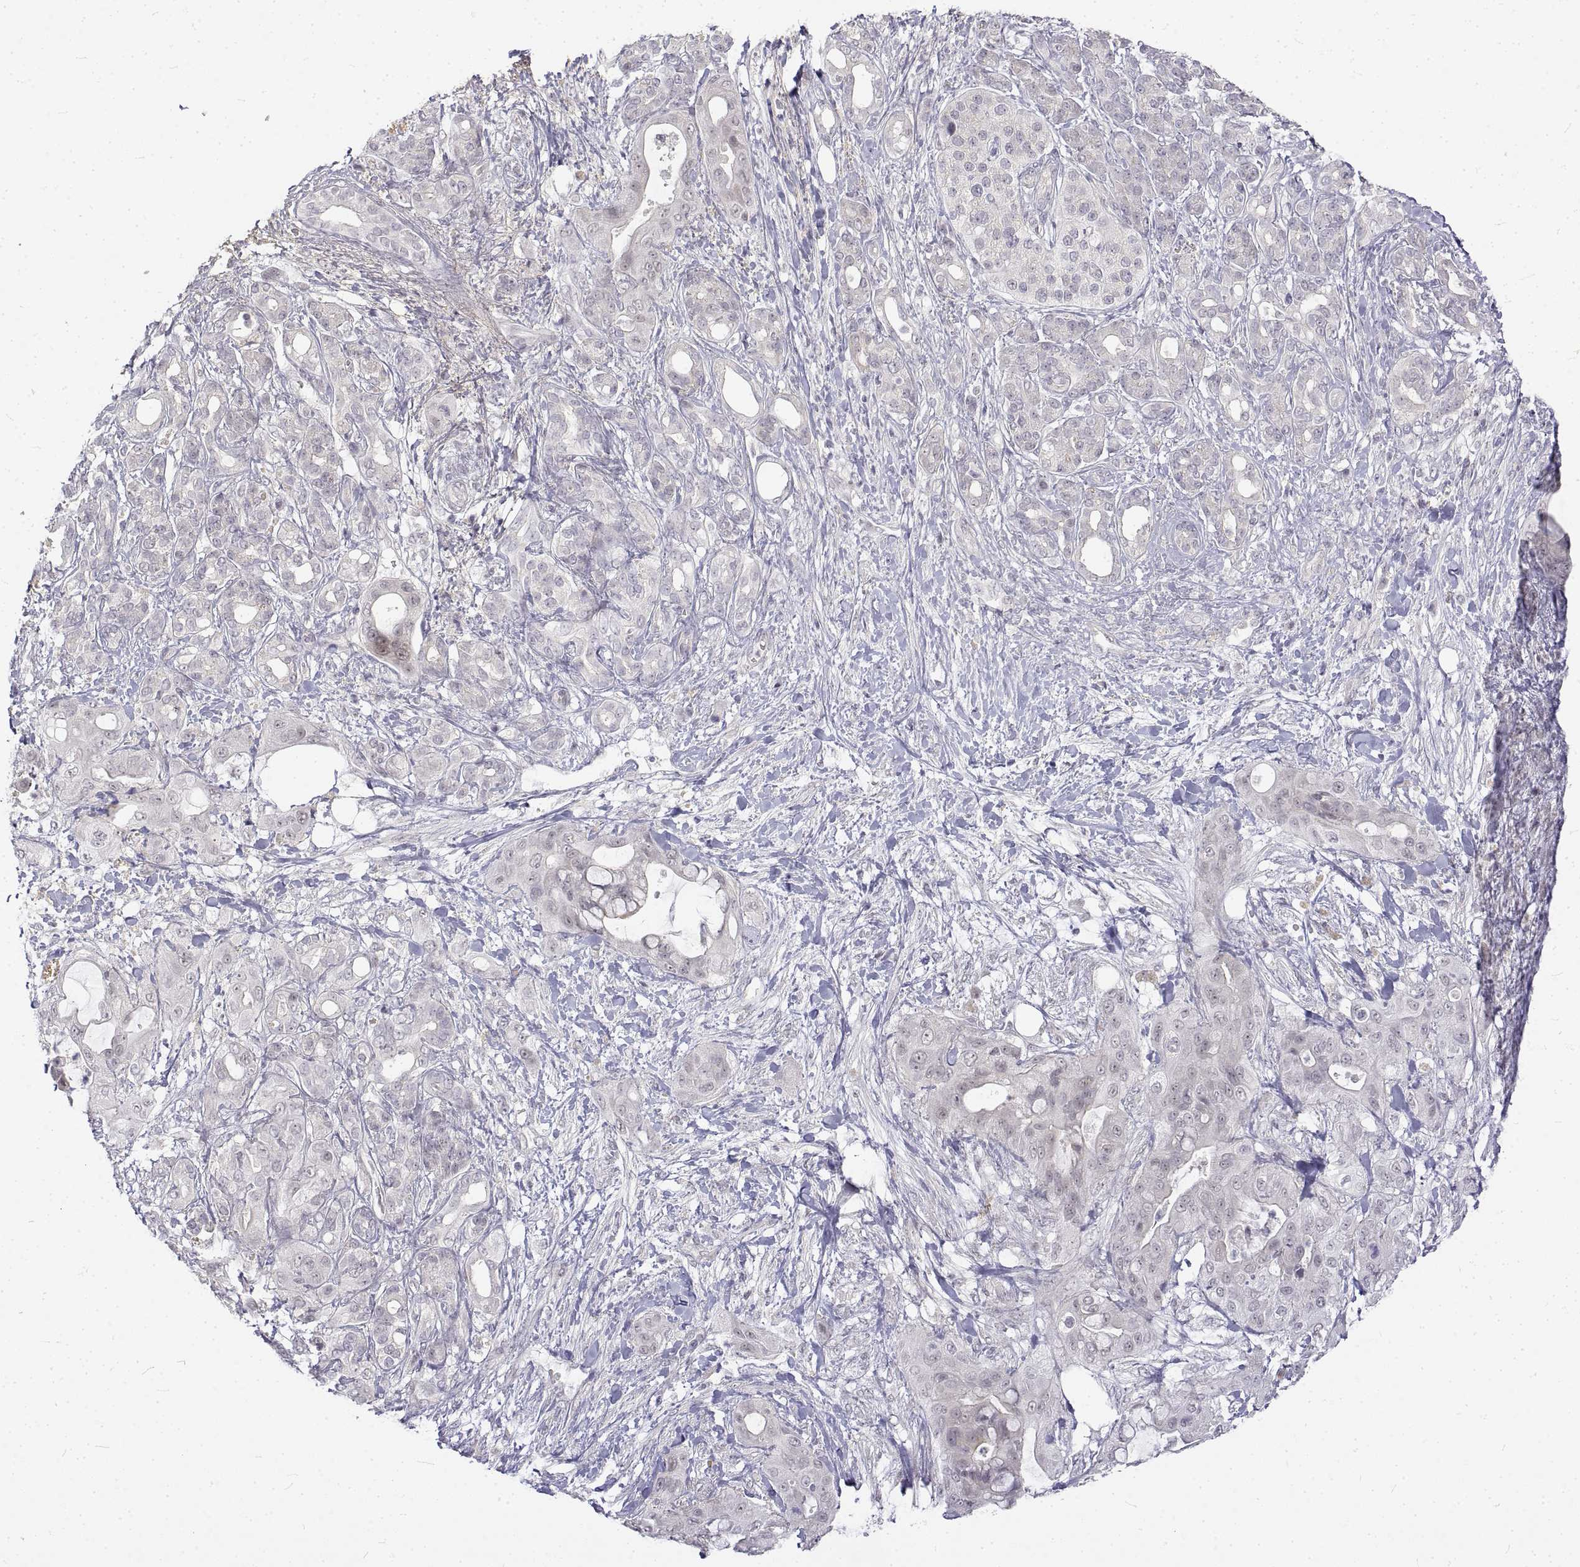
{"staining": {"intensity": "negative", "quantity": "none", "location": "none"}, "tissue": "pancreatic cancer", "cell_type": "Tumor cells", "image_type": "cancer", "snomed": [{"axis": "morphology", "description": "Adenocarcinoma, NOS"}, {"axis": "topography", "description": "Pancreas"}], "caption": "DAB immunohistochemical staining of pancreatic cancer (adenocarcinoma) demonstrates no significant positivity in tumor cells. Nuclei are stained in blue.", "gene": "ANO2", "patient": {"sex": "male", "age": 71}}